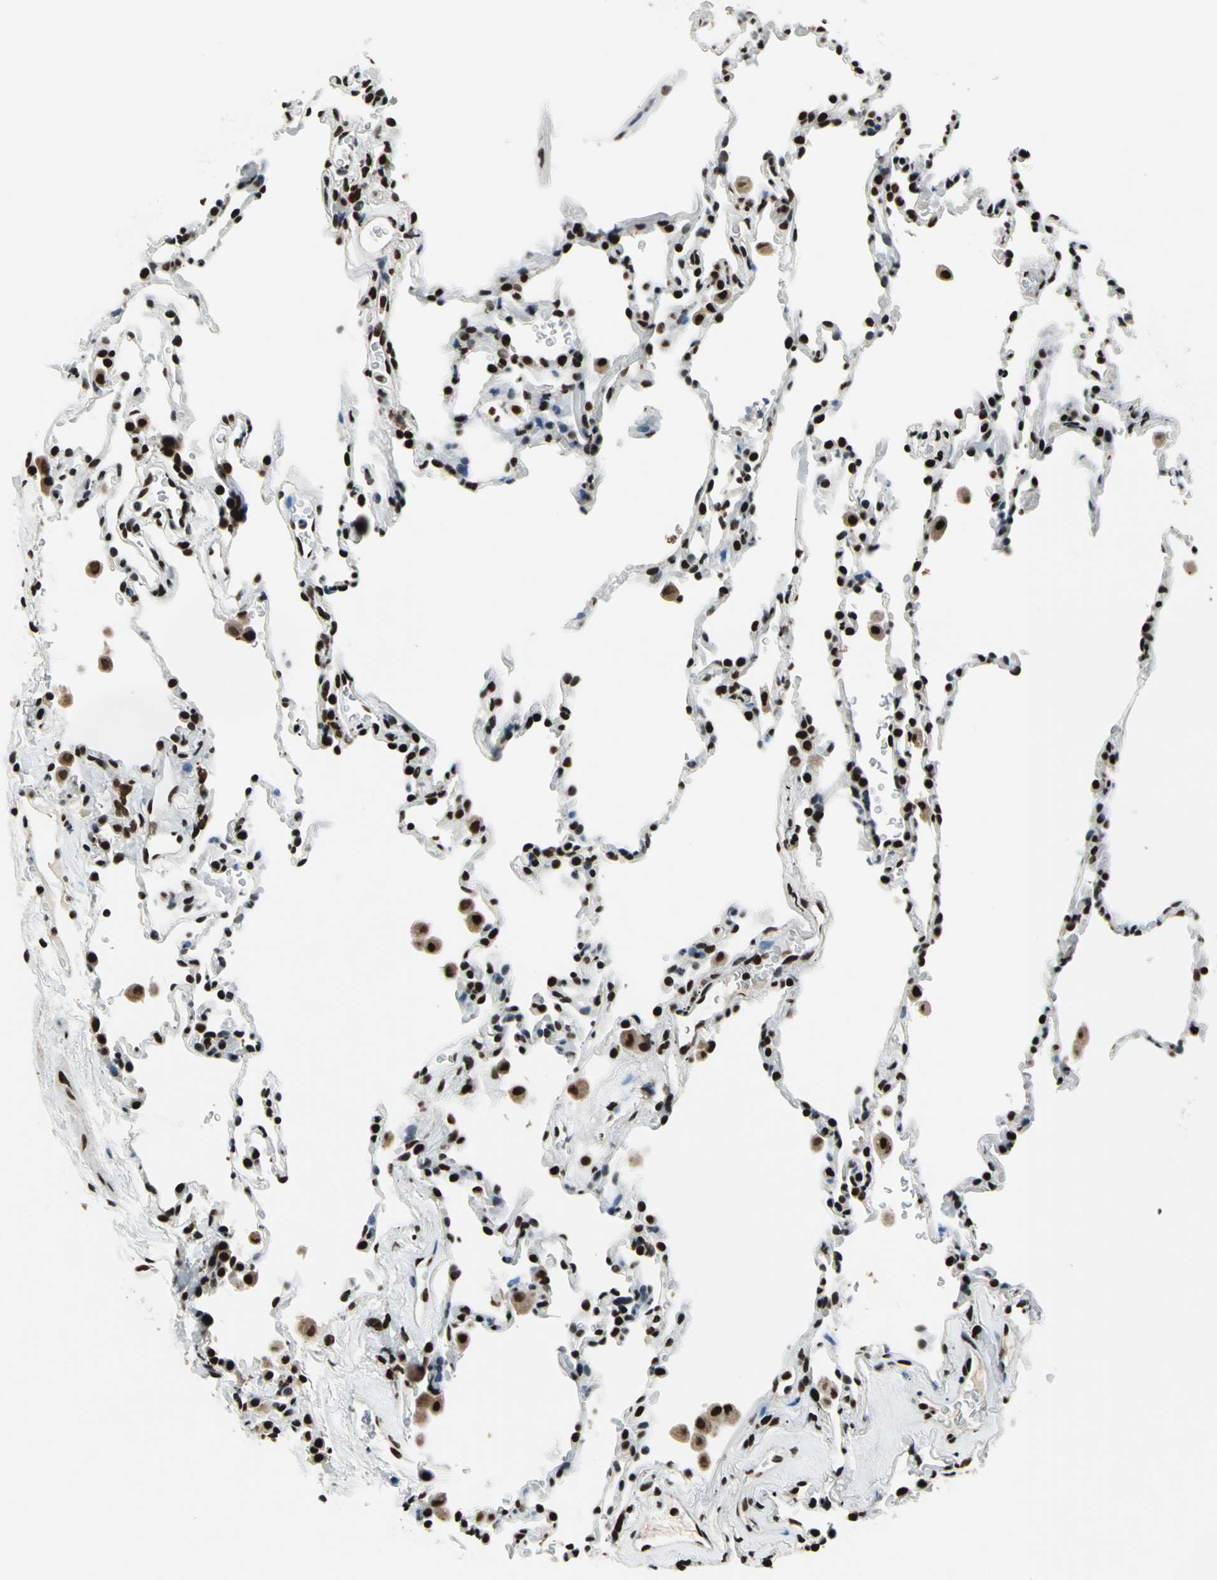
{"staining": {"intensity": "moderate", "quantity": ">75%", "location": "nuclear"}, "tissue": "lung", "cell_type": "Alveolar cells", "image_type": "normal", "snomed": [{"axis": "morphology", "description": "Normal tissue, NOS"}, {"axis": "morphology", "description": "Soft tissue tumor metastatic"}, {"axis": "topography", "description": "Lung"}], "caption": "An immunohistochemistry photomicrograph of unremarkable tissue is shown. Protein staining in brown shows moderate nuclear positivity in lung within alveolar cells.", "gene": "BCLAF1", "patient": {"sex": "male", "age": 59}}